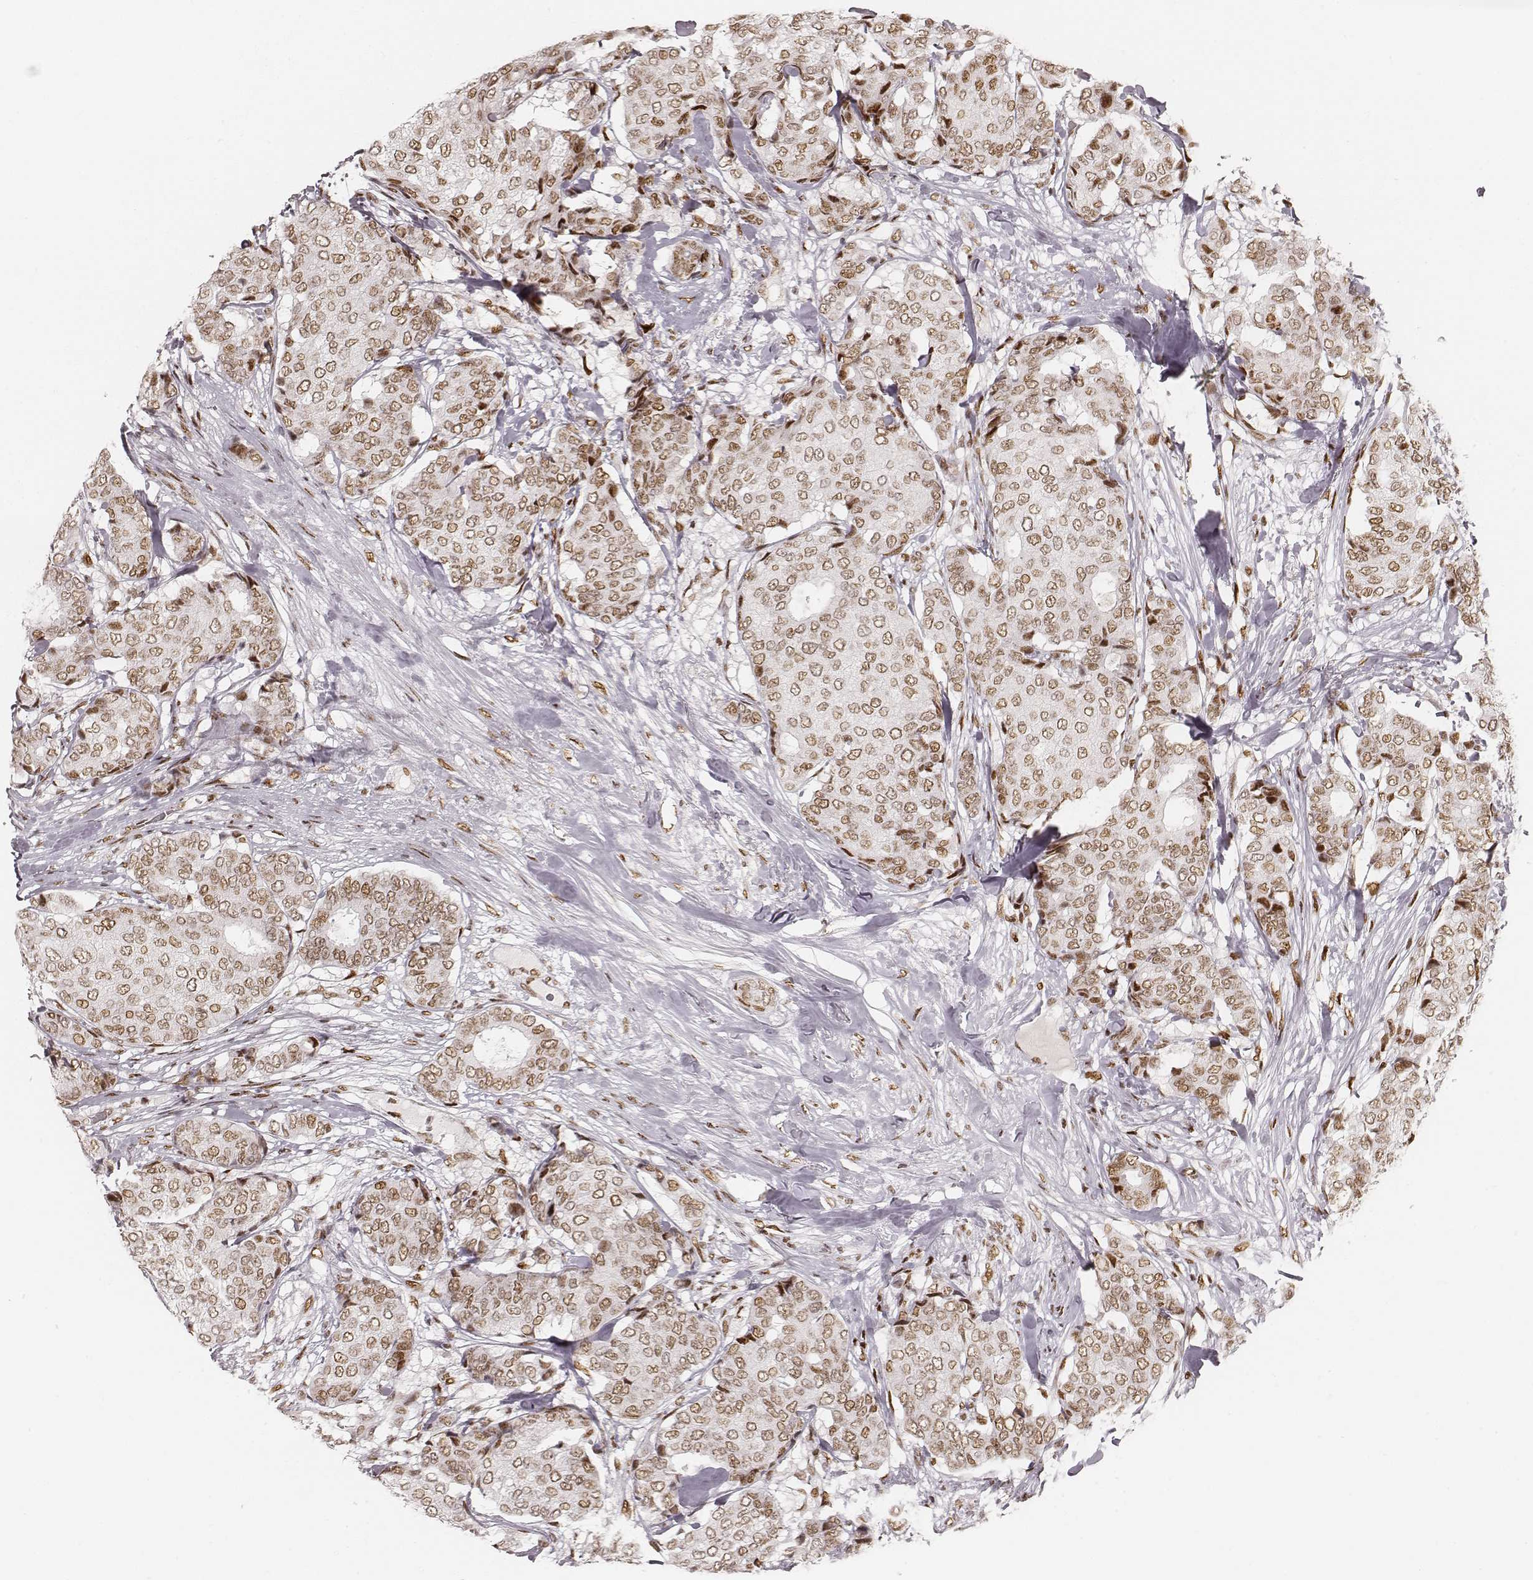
{"staining": {"intensity": "moderate", "quantity": ">75%", "location": "nuclear"}, "tissue": "breast cancer", "cell_type": "Tumor cells", "image_type": "cancer", "snomed": [{"axis": "morphology", "description": "Duct carcinoma"}, {"axis": "topography", "description": "Breast"}], "caption": "Immunohistochemical staining of breast cancer (invasive ductal carcinoma) exhibits moderate nuclear protein staining in about >75% of tumor cells.", "gene": "HNRNPC", "patient": {"sex": "female", "age": 75}}